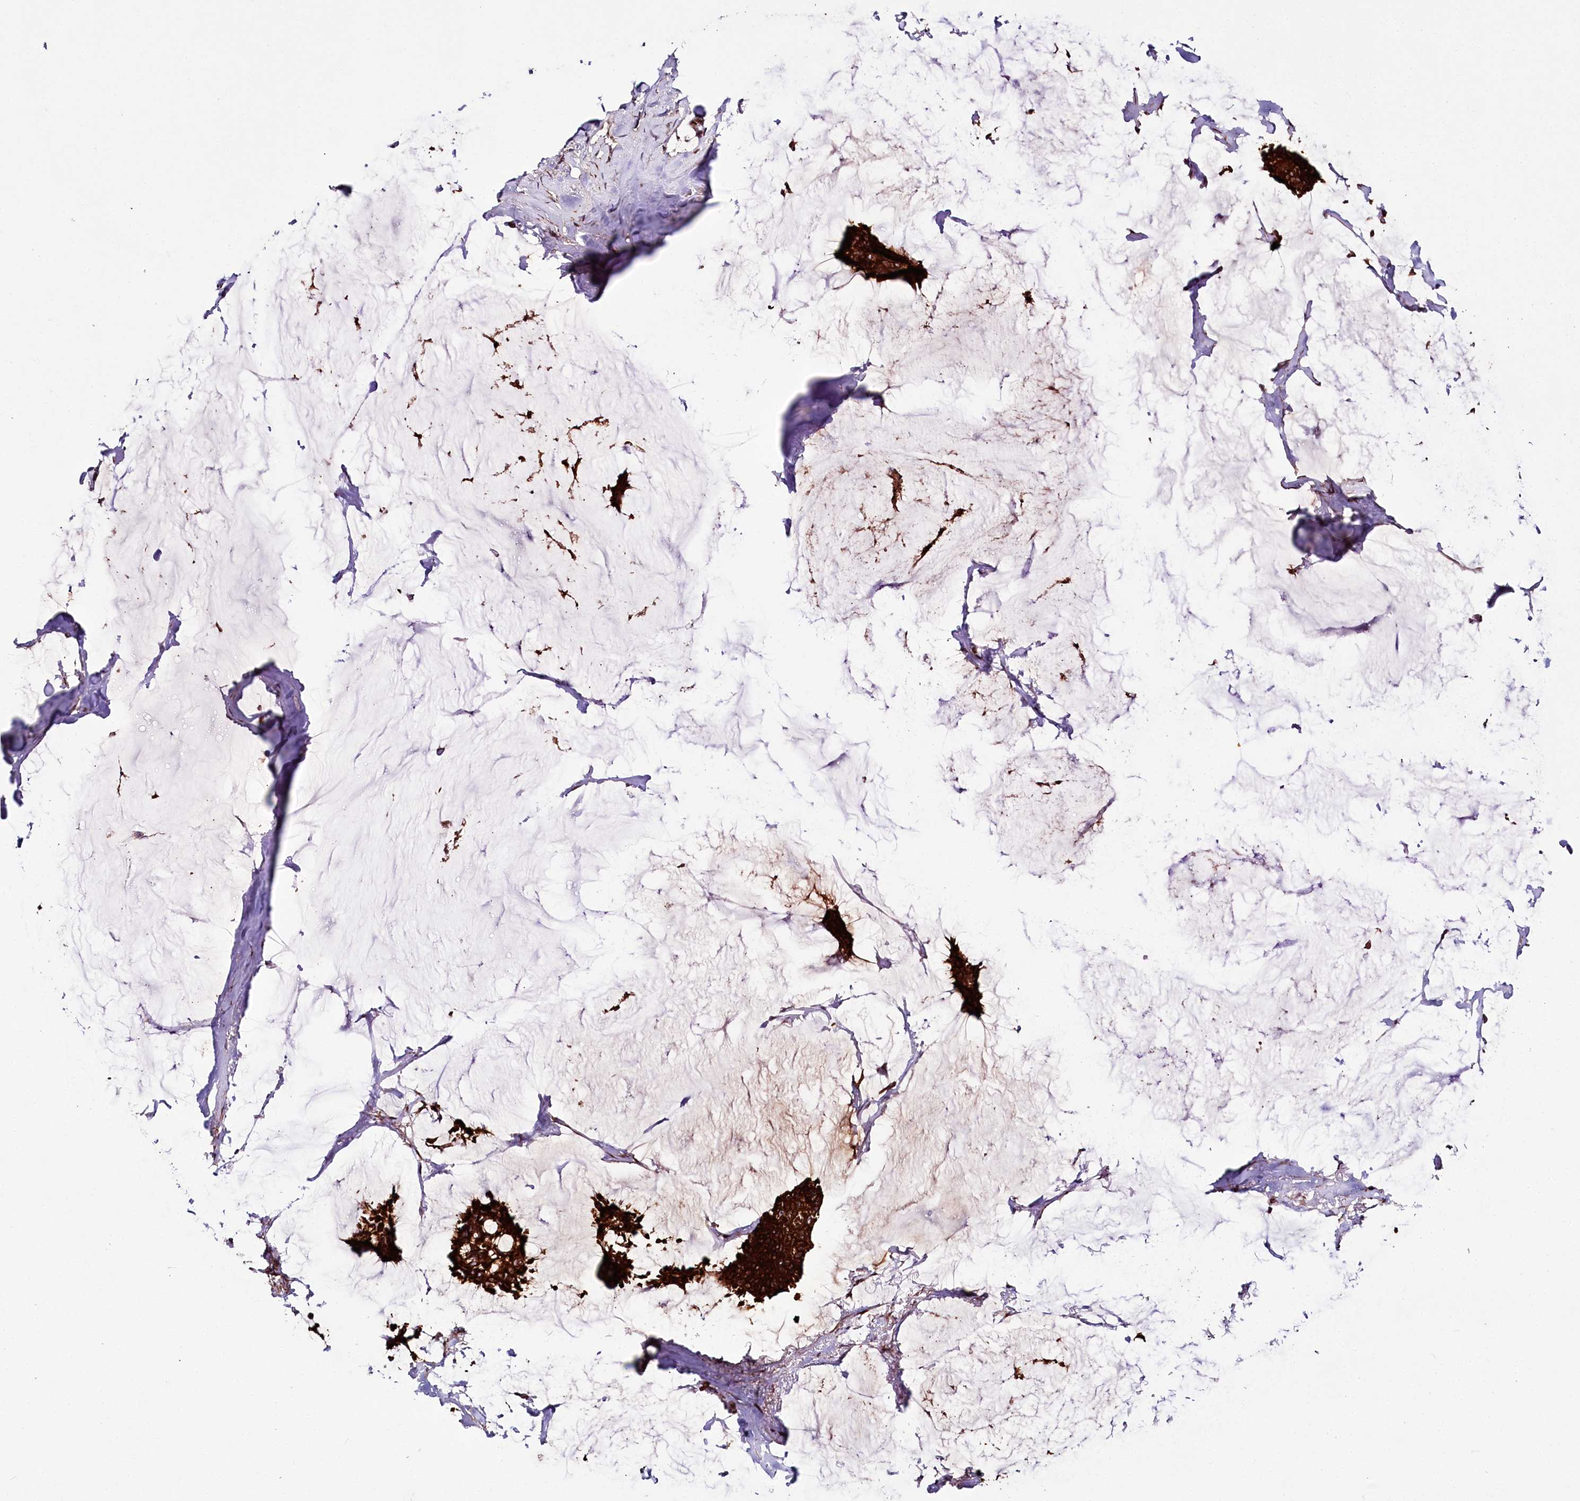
{"staining": {"intensity": "strong", "quantity": ">75%", "location": "cytoplasmic/membranous"}, "tissue": "breast cancer", "cell_type": "Tumor cells", "image_type": "cancer", "snomed": [{"axis": "morphology", "description": "Duct carcinoma"}, {"axis": "topography", "description": "Breast"}], "caption": "Protein expression by immunohistochemistry (IHC) shows strong cytoplasmic/membranous expression in approximately >75% of tumor cells in breast intraductal carcinoma.", "gene": "RAB7A", "patient": {"sex": "female", "age": 93}}